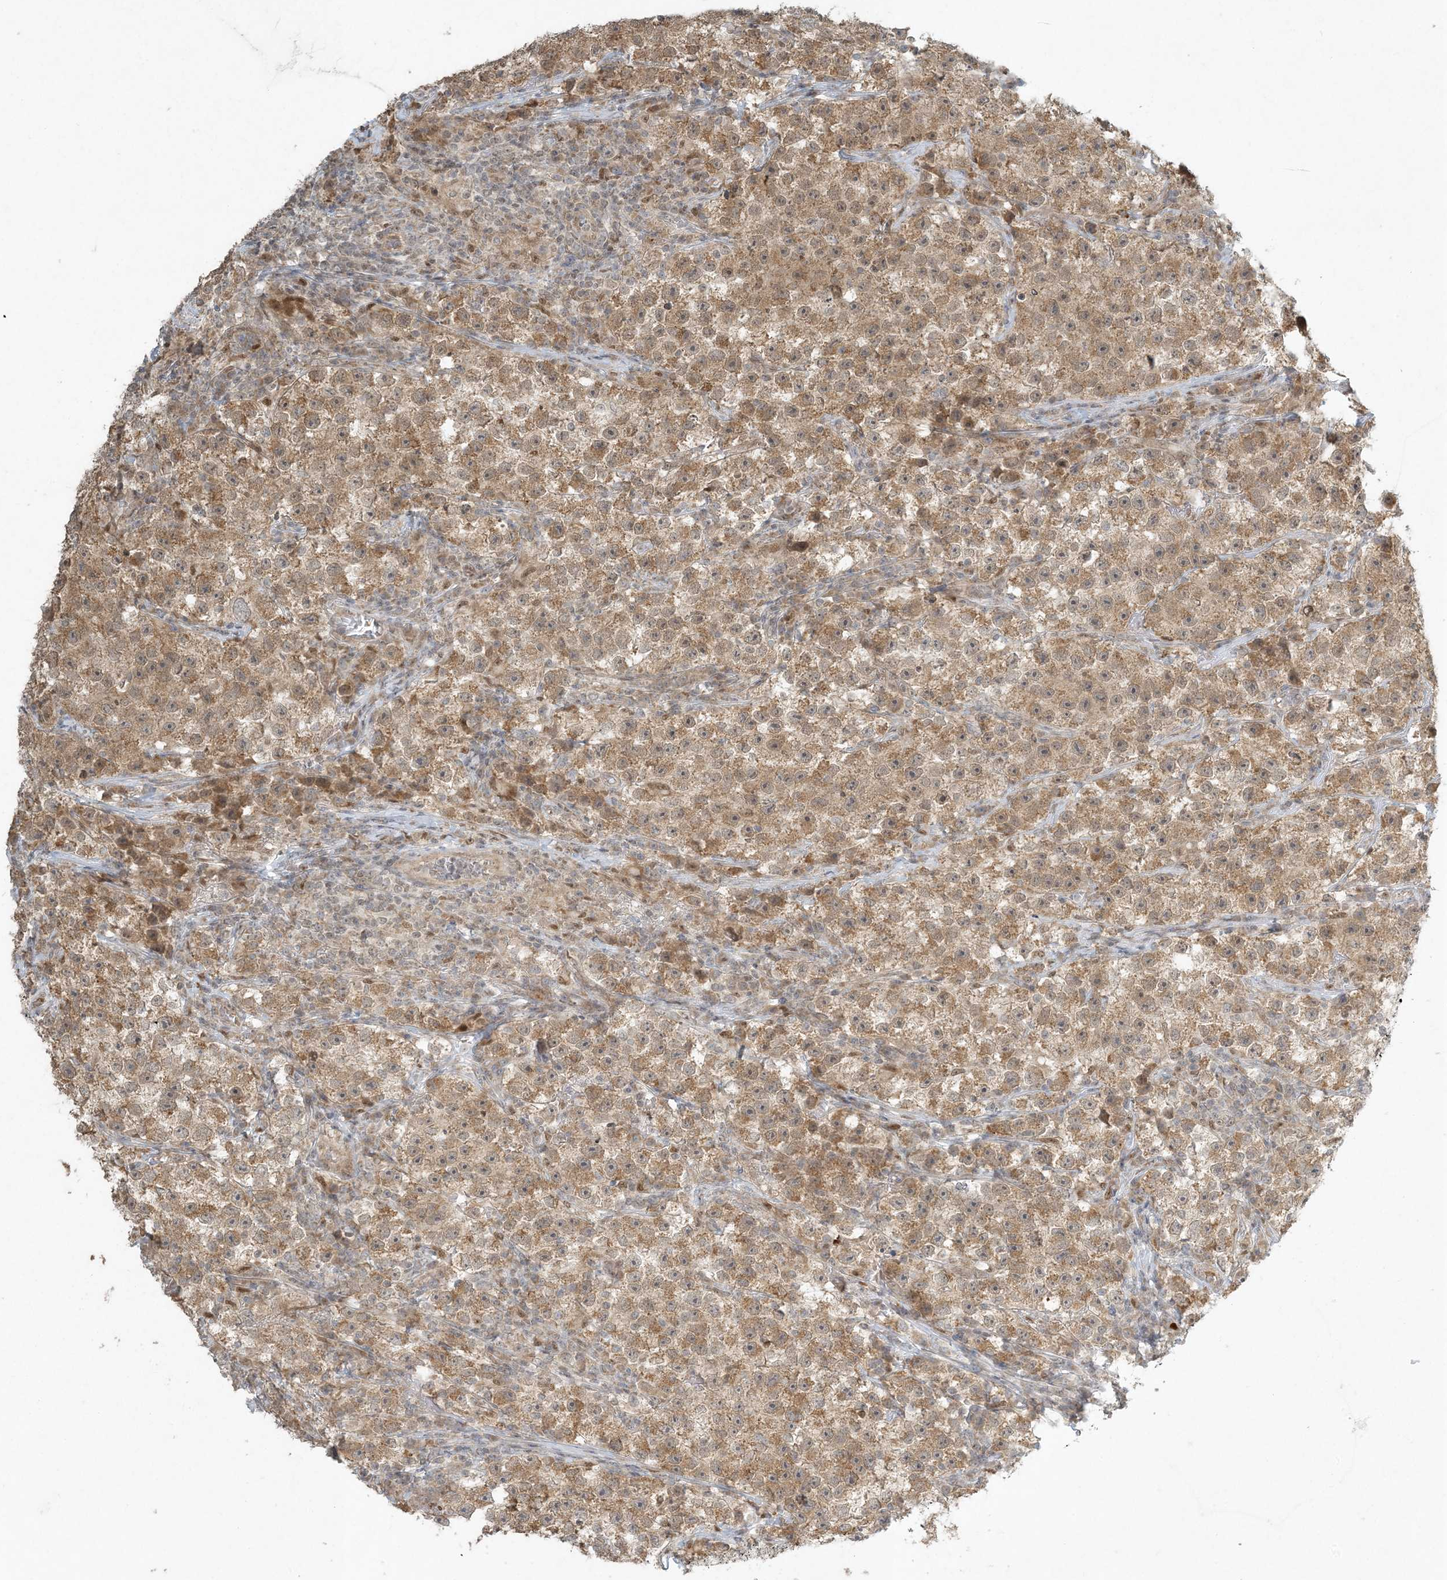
{"staining": {"intensity": "moderate", "quantity": ">75%", "location": "cytoplasmic/membranous"}, "tissue": "testis cancer", "cell_type": "Tumor cells", "image_type": "cancer", "snomed": [{"axis": "morphology", "description": "Seminoma, NOS"}, {"axis": "topography", "description": "Testis"}], "caption": "Immunohistochemistry (IHC) photomicrograph of neoplastic tissue: human testis cancer stained using immunohistochemistry (IHC) reveals medium levels of moderate protein expression localized specifically in the cytoplasmic/membranous of tumor cells, appearing as a cytoplasmic/membranous brown color.", "gene": "CTDNEP1", "patient": {"sex": "male", "age": 22}}